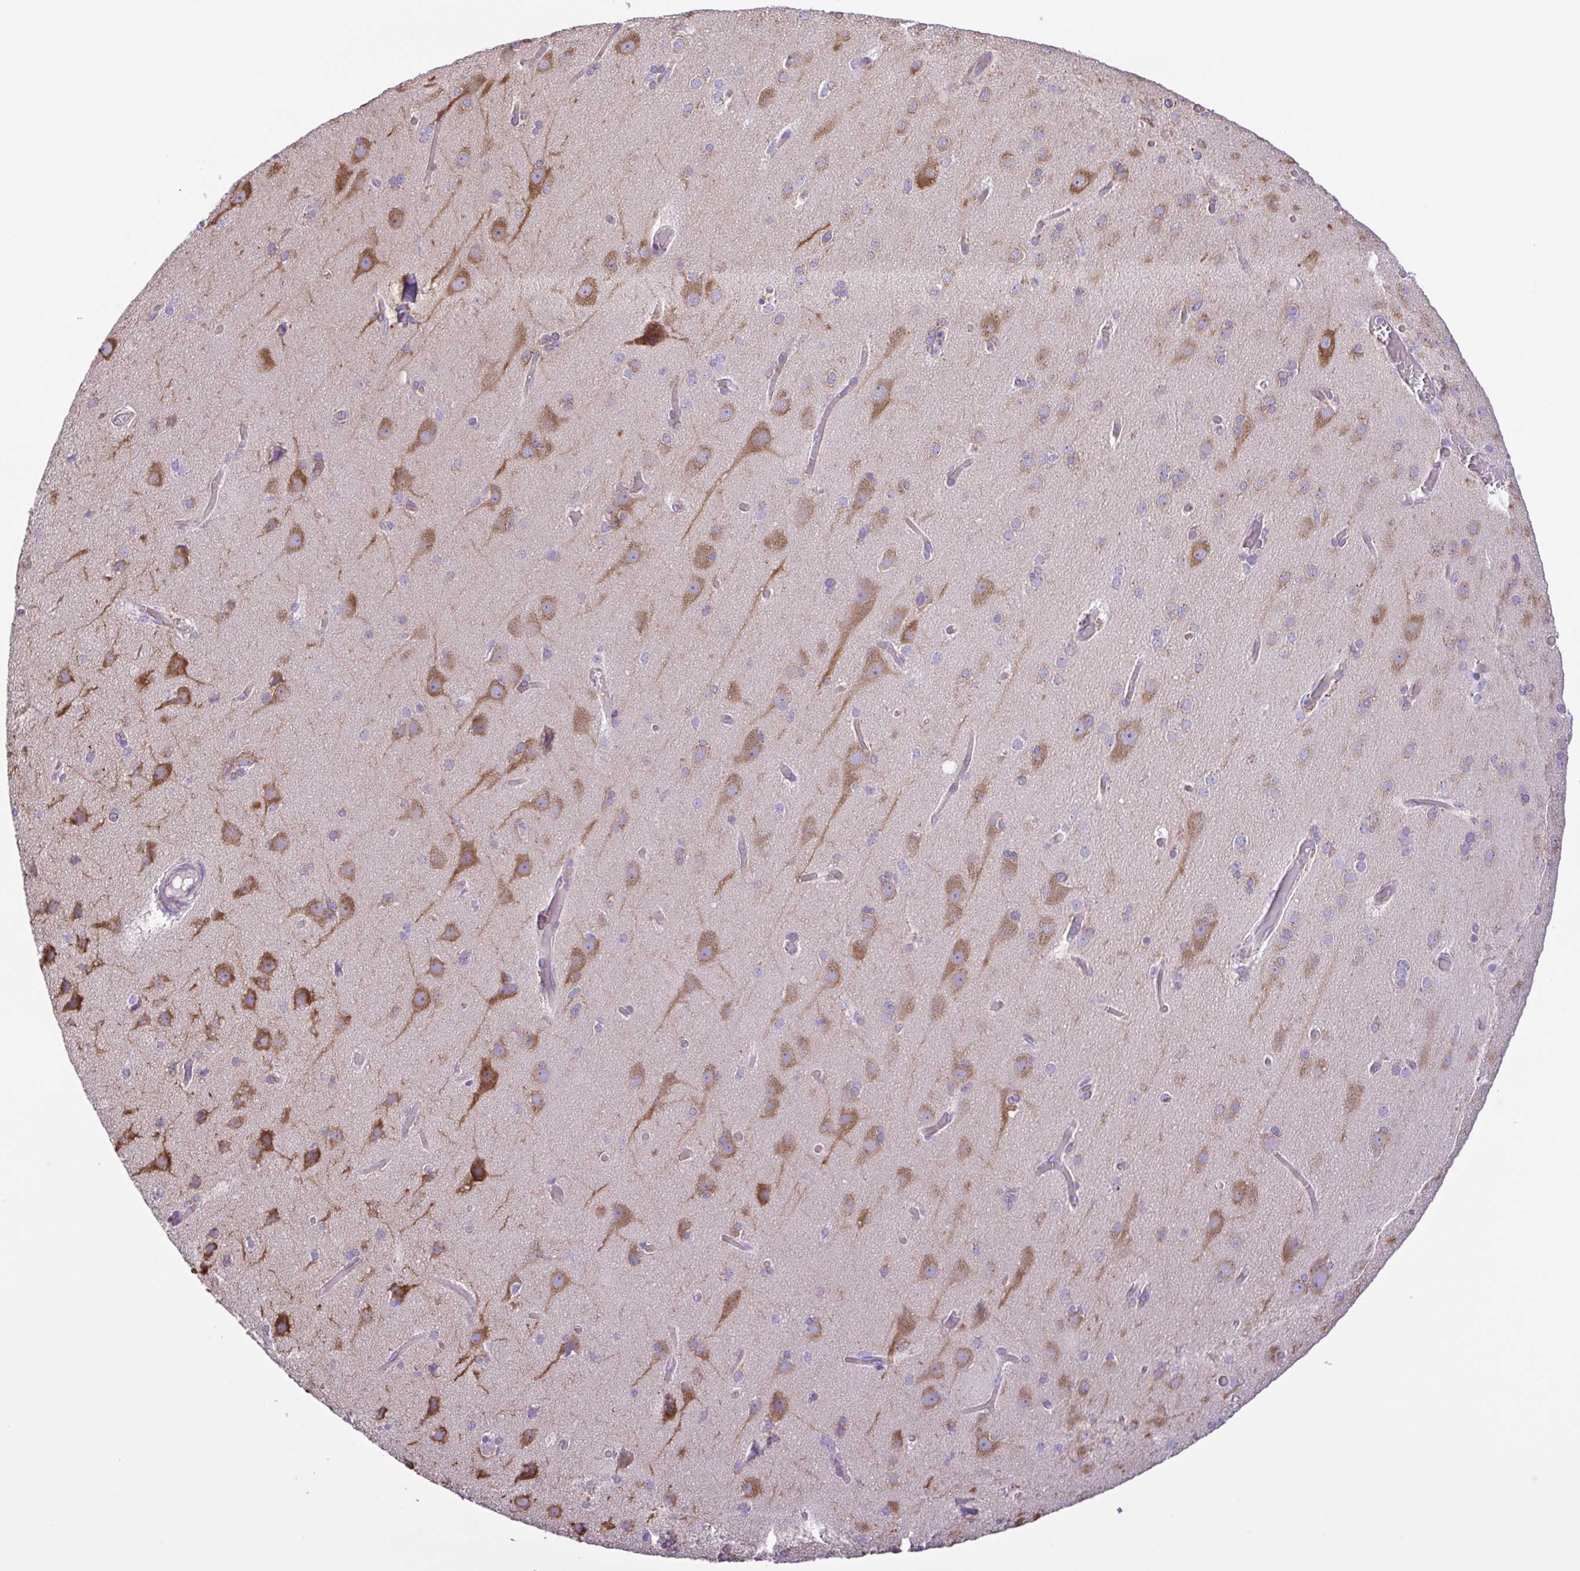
{"staining": {"intensity": "negative", "quantity": "none", "location": "none"}, "tissue": "cerebral cortex", "cell_type": "Endothelial cells", "image_type": "normal", "snomed": [{"axis": "morphology", "description": "Normal tissue, NOS"}, {"axis": "morphology", "description": "Glioma, malignant, High grade"}, {"axis": "topography", "description": "Cerebral cortex"}], "caption": "Immunohistochemistry (IHC) of normal cerebral cortex shows no positivity in endothelial cells.", "gene": "FLT1", "patient": {"sex": "male", "age": 71}}